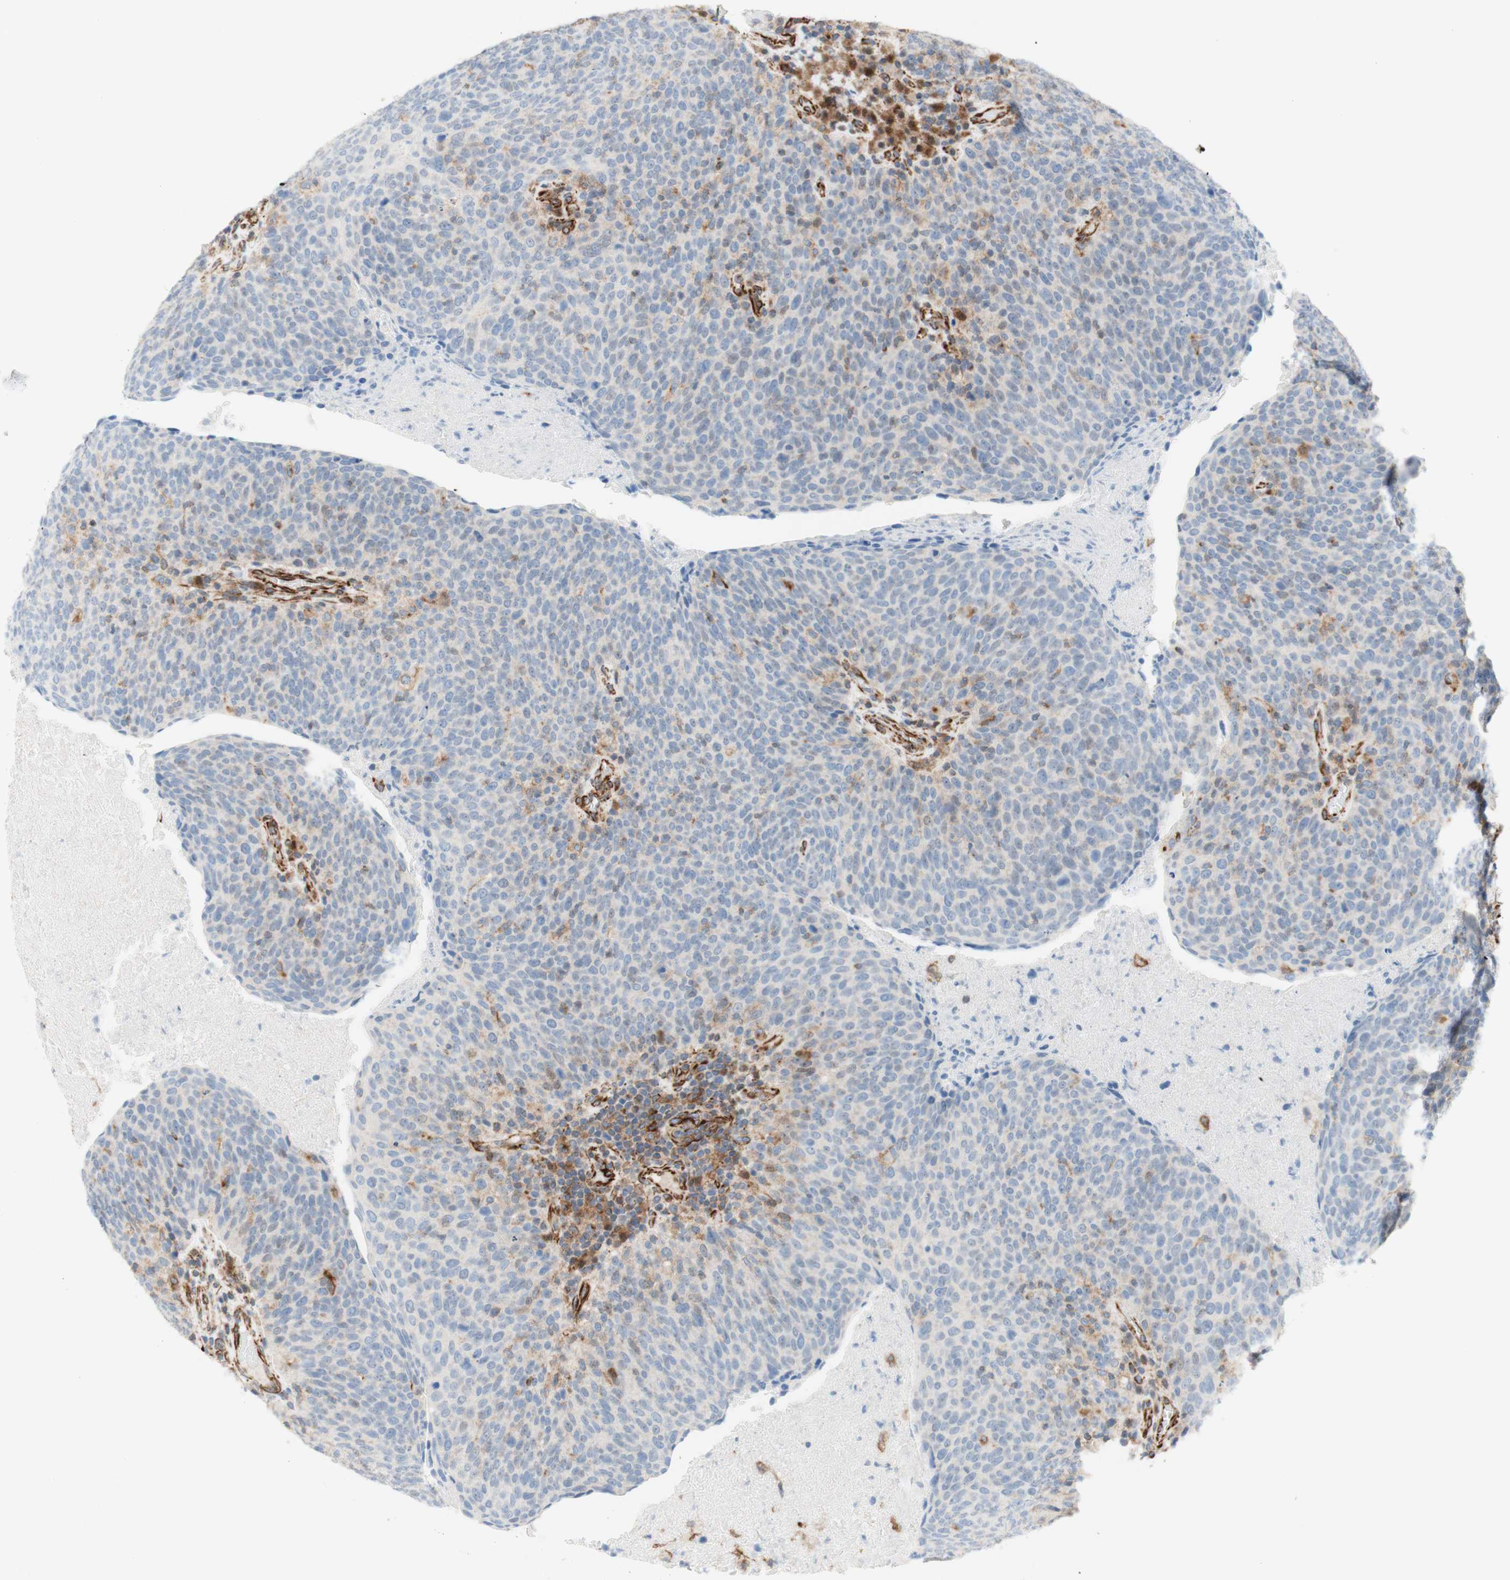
{"staining": {"intensity": "weak", "quantity": "25%-75%", "location": "cytoplasmic/membranous"}, "tissue": "head and neck cancer", "cell_type": "Tumor cells", "image_type": "cancer", "snomed": [{"axis": "morphology", "description": "Squamous cell carcinoma, NOS"}, {"axis": "morphology", "description": "Squamous cell carcinoma, metastatic, NOS"}, {"axis": "topography", "description": "Lymph node"}, {"axis": "topography", "description": "Head-Neck"}], "caption": "Metastatic squamous cell carcinoma (head and neck) stained with DAB (3,3'-diaminobenzidine) IHC demonstrates low levels of weak cytoplasmic/membranous positivity in about 25%-75% of tumor cells. Immunohistochemistry (ihc) stains the protein of interest in brown and the nuclei are stained blue.", "gene": "POU2AF1", "patient": {"sex": "male", "age": 62}}